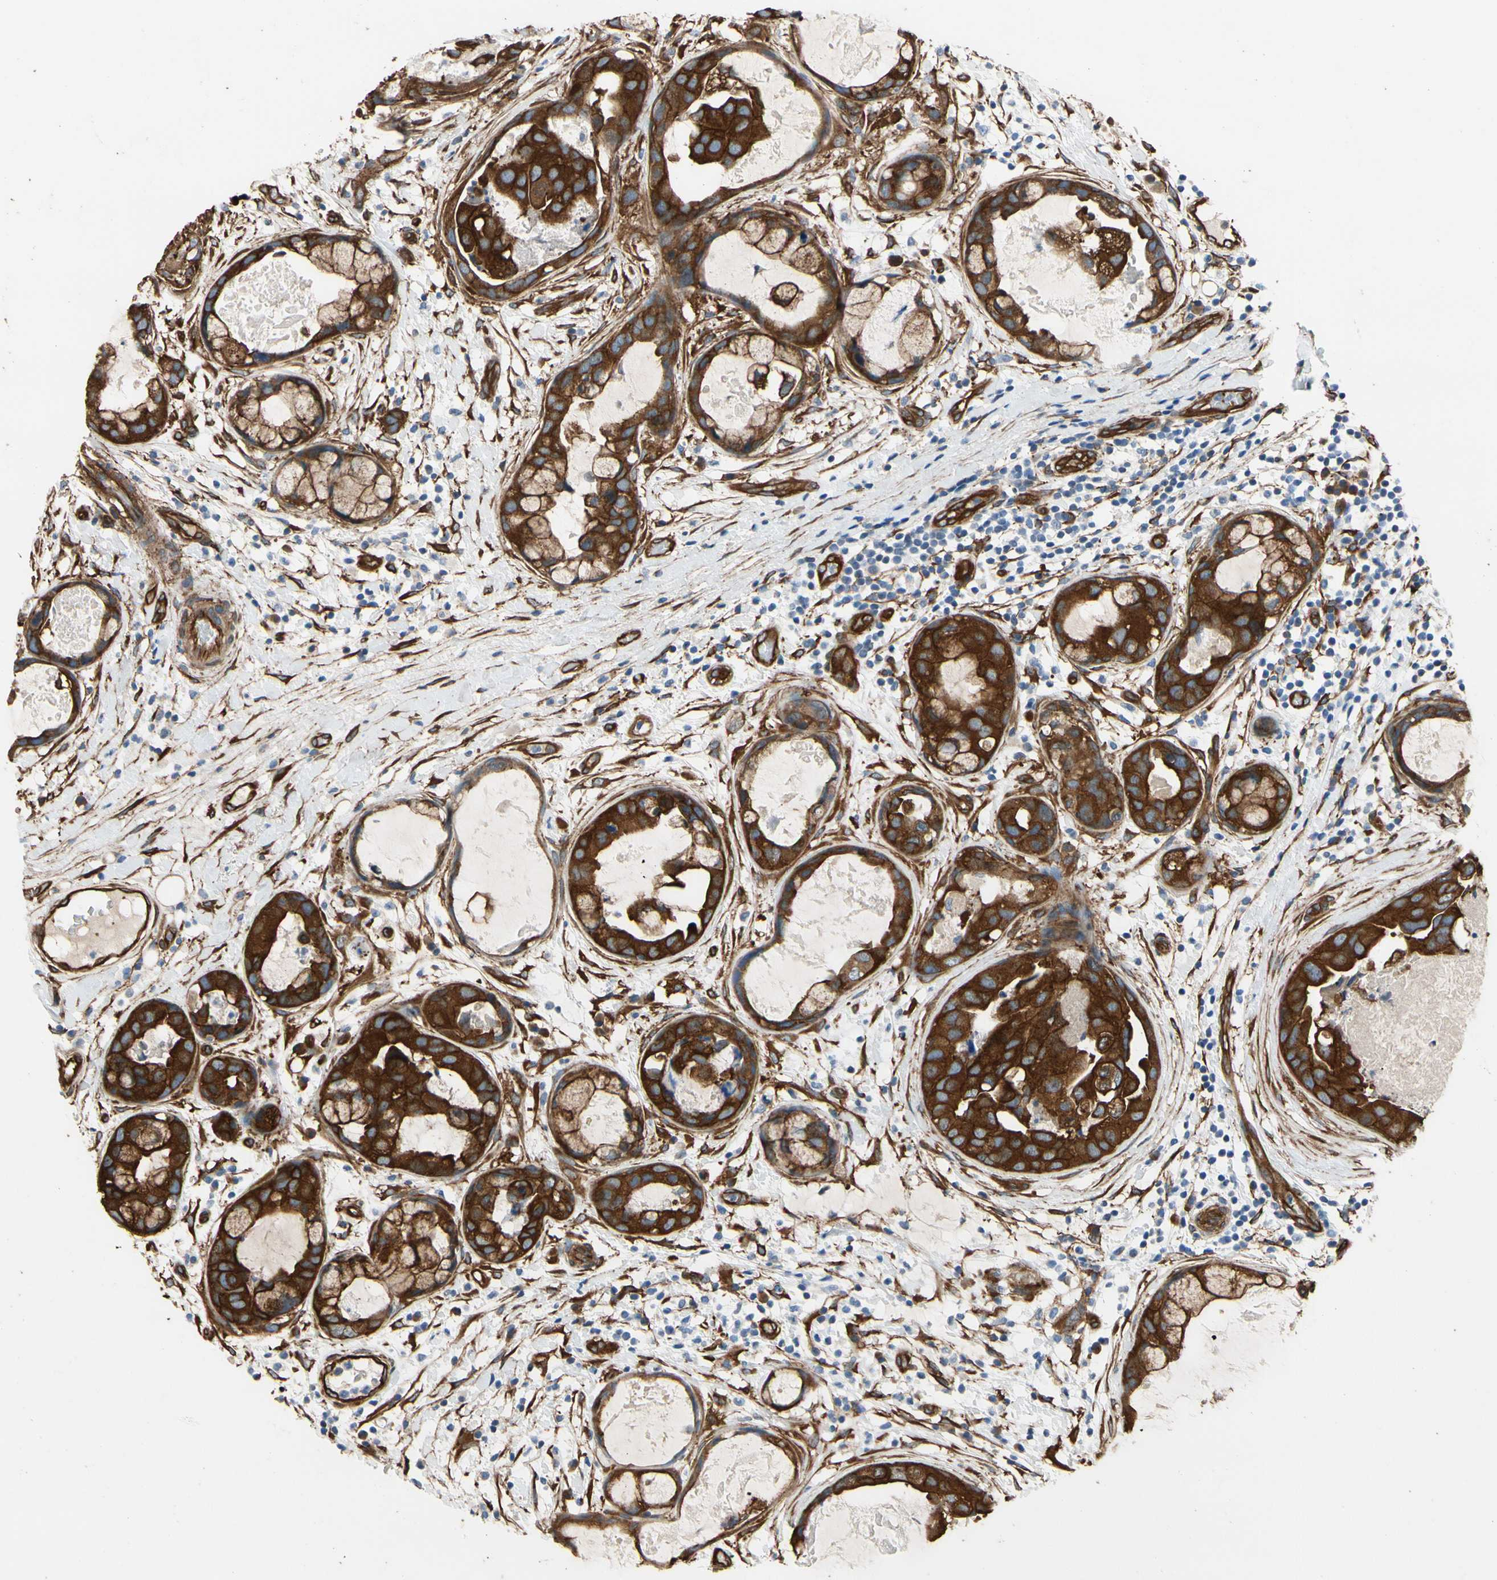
{"staining": {"intensity": "moderate", "quantity": ">75%", "location": "cytoplasmic/membranous"}, "tissue": "breast cancer", "cell_type": "Tumor cells", "image_type": "cancer", "snomed": [{"axis": "morphology", "description": "Duct carcinoma"}, {"axis": "topography", "description": "Breast"}], "caption": "The micrograph shows immunohistochemical staining of breast invasive ductal carcinoma. There is moderate cytoplasmic/membranous expression is seen in approximately >75% of tumor cells. The protein of interest is shown in brown color, while the nuclei are stained blue.", "gene": "CTTNBP2", "patient": {"sex": "female", "age": 40}}